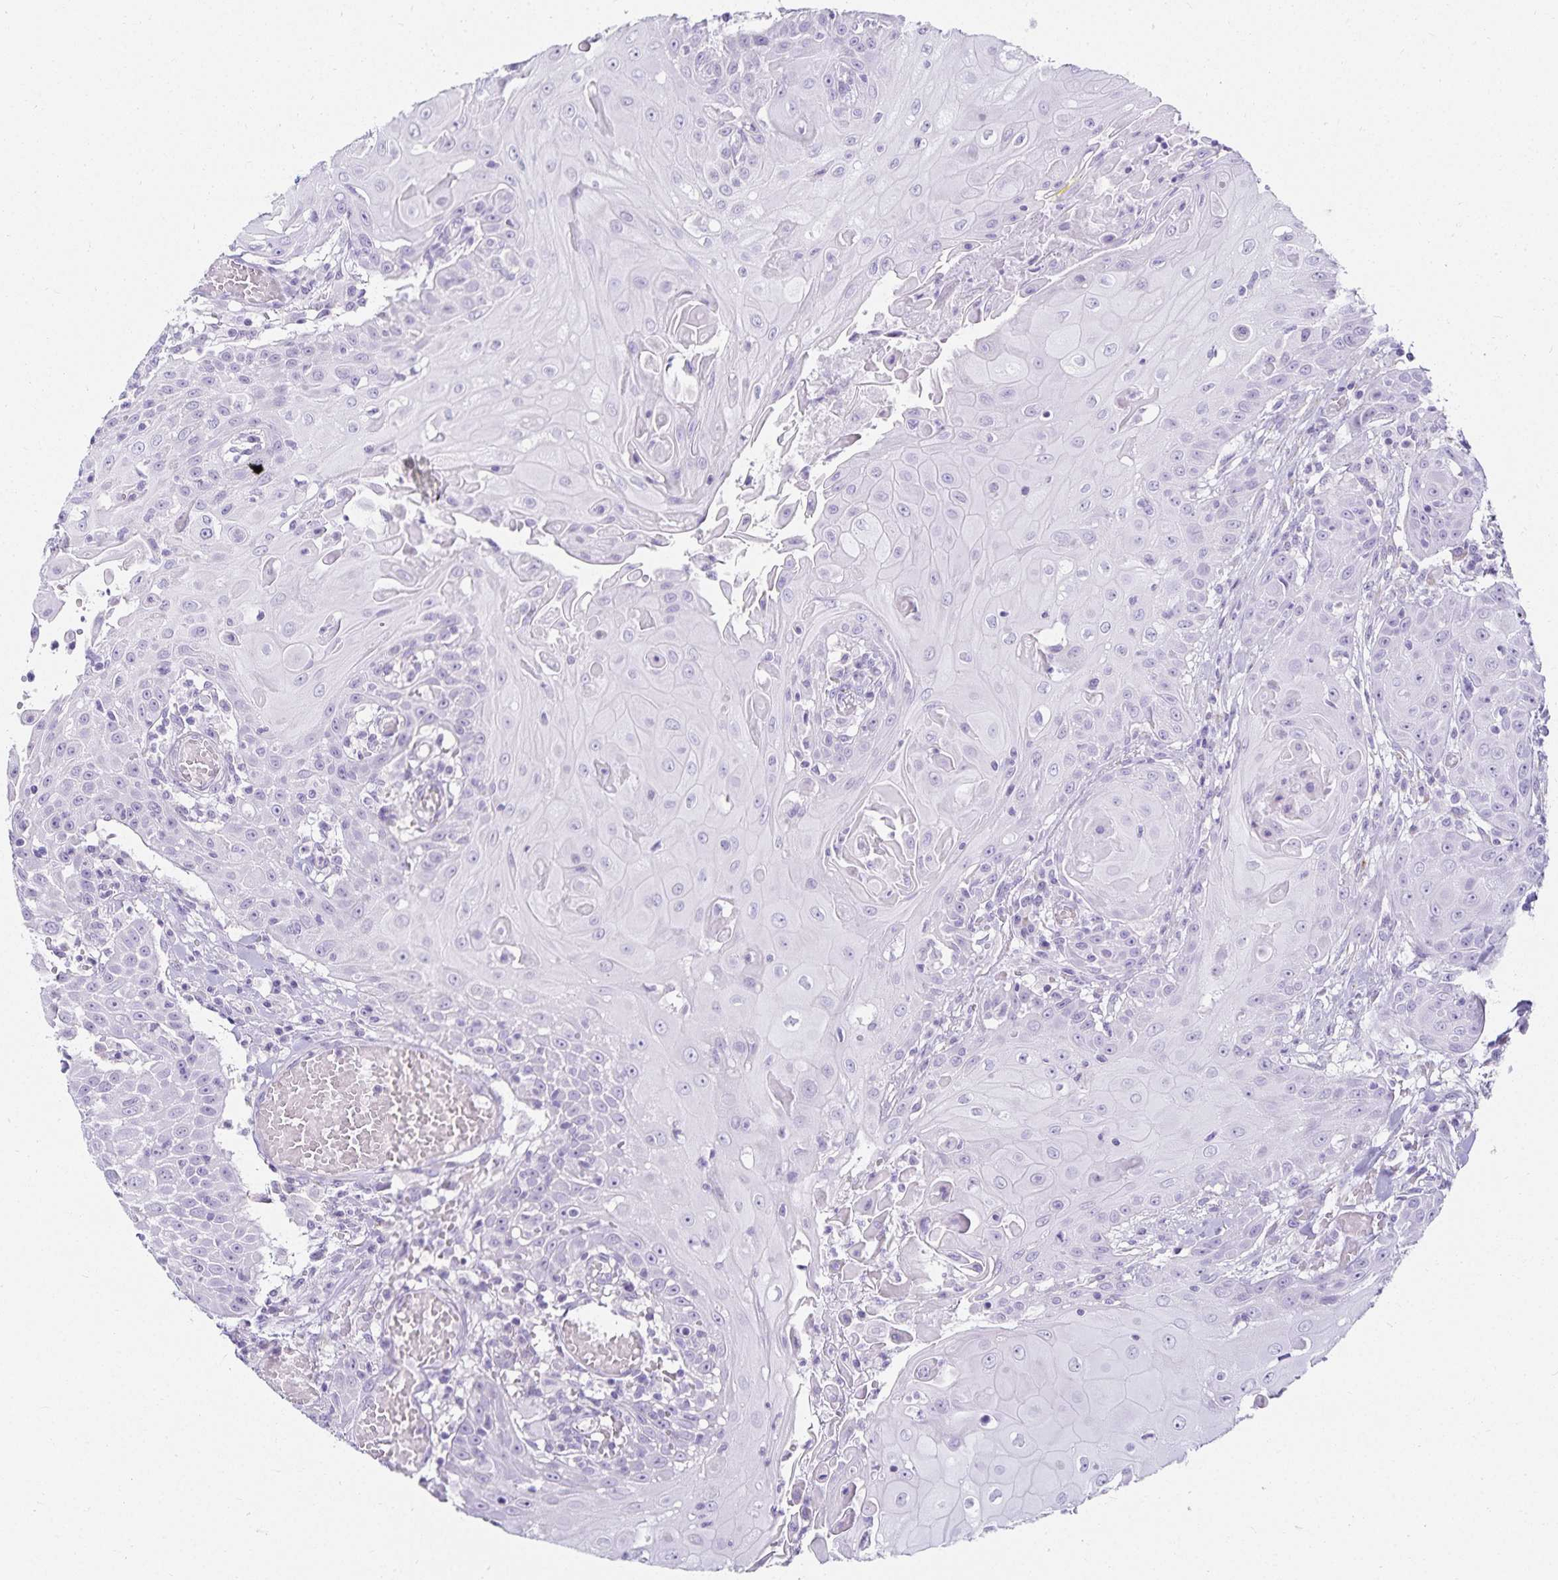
{"staining": {"intensity": "negative", "quantity": "none", "location": "none"}, "tissue": "head and neck cancer", "cell_type": "Tumor cells", "image_type": "cancer", "snomed": [{"axis": "morphology", "description": "Normal tissue, NOS"}, {"axis": "morphology", "description": "Squamous cell carcinoma, NOS"}, {"axis": "topography", "description": "Oral tissue"}, {"axis": "topography", "description": "Head-Neck"}], "caption": "Immunohistochemistry (IHC) of head and neck squamous cell carcinoma reveals no staining in tumor cells.", "gene": "GP2", "patient": {"sex": "female", "age": 55}}